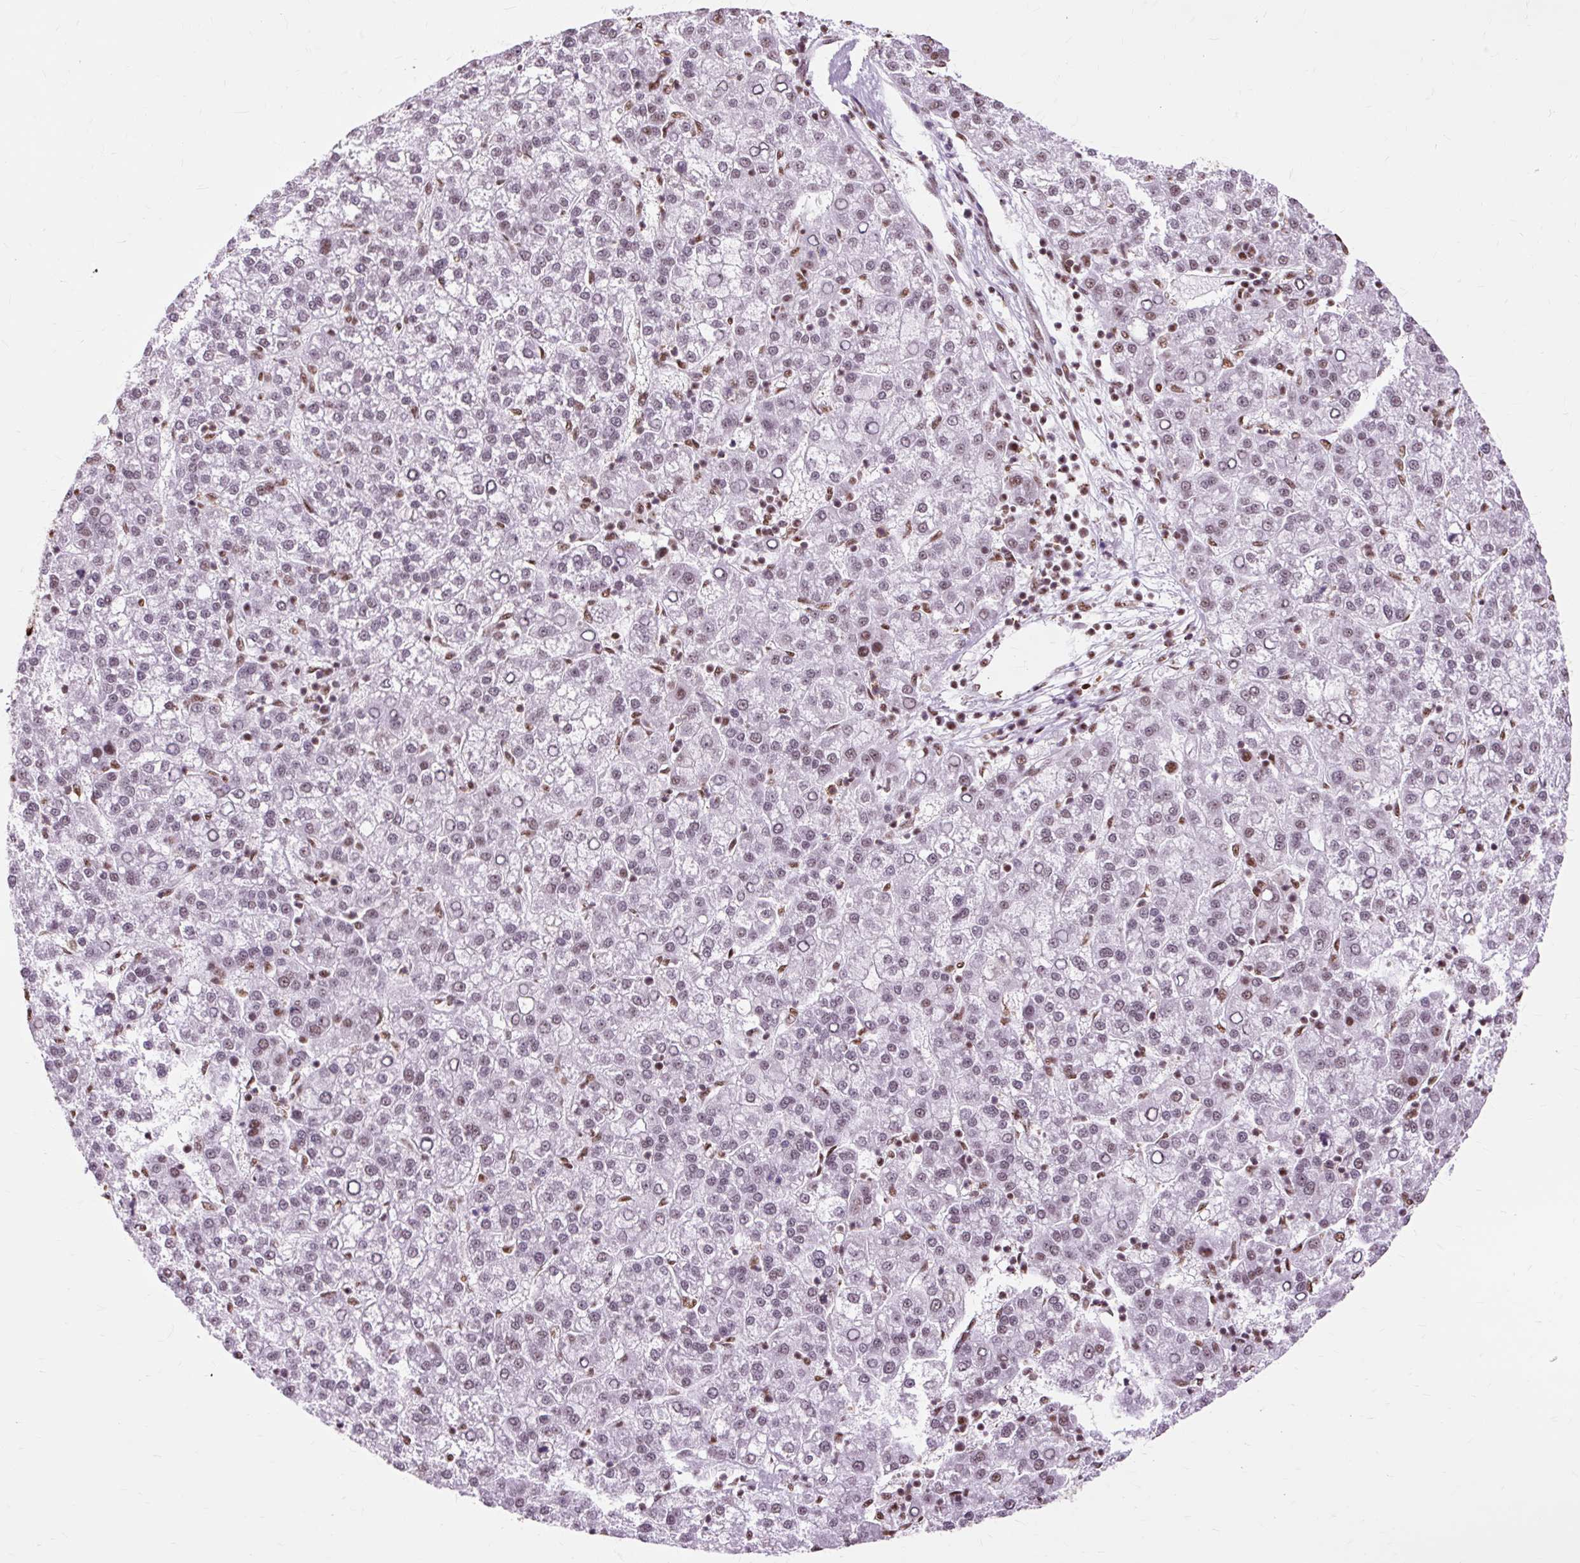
{"staining": {"intensity": "weak", "quantity": "25%-75%", "location": "nuclear"}, "tissue": "liver cancer", "cell_type": "Tumor cells", "image_type": "cancer", "snomed": [{"axis": "morphology", "description": "Carcinoma, Hepatocellular, NOS"}, {"axis": "topography", "description": "Liver"}], "caption": "Protein staining of liver cancer tissue demonstrates weak nuclear staining in approximately 25%-75% of tumor cells.", "gene": "XRCC6", "patient": {"sex": "female", "age": 58}}